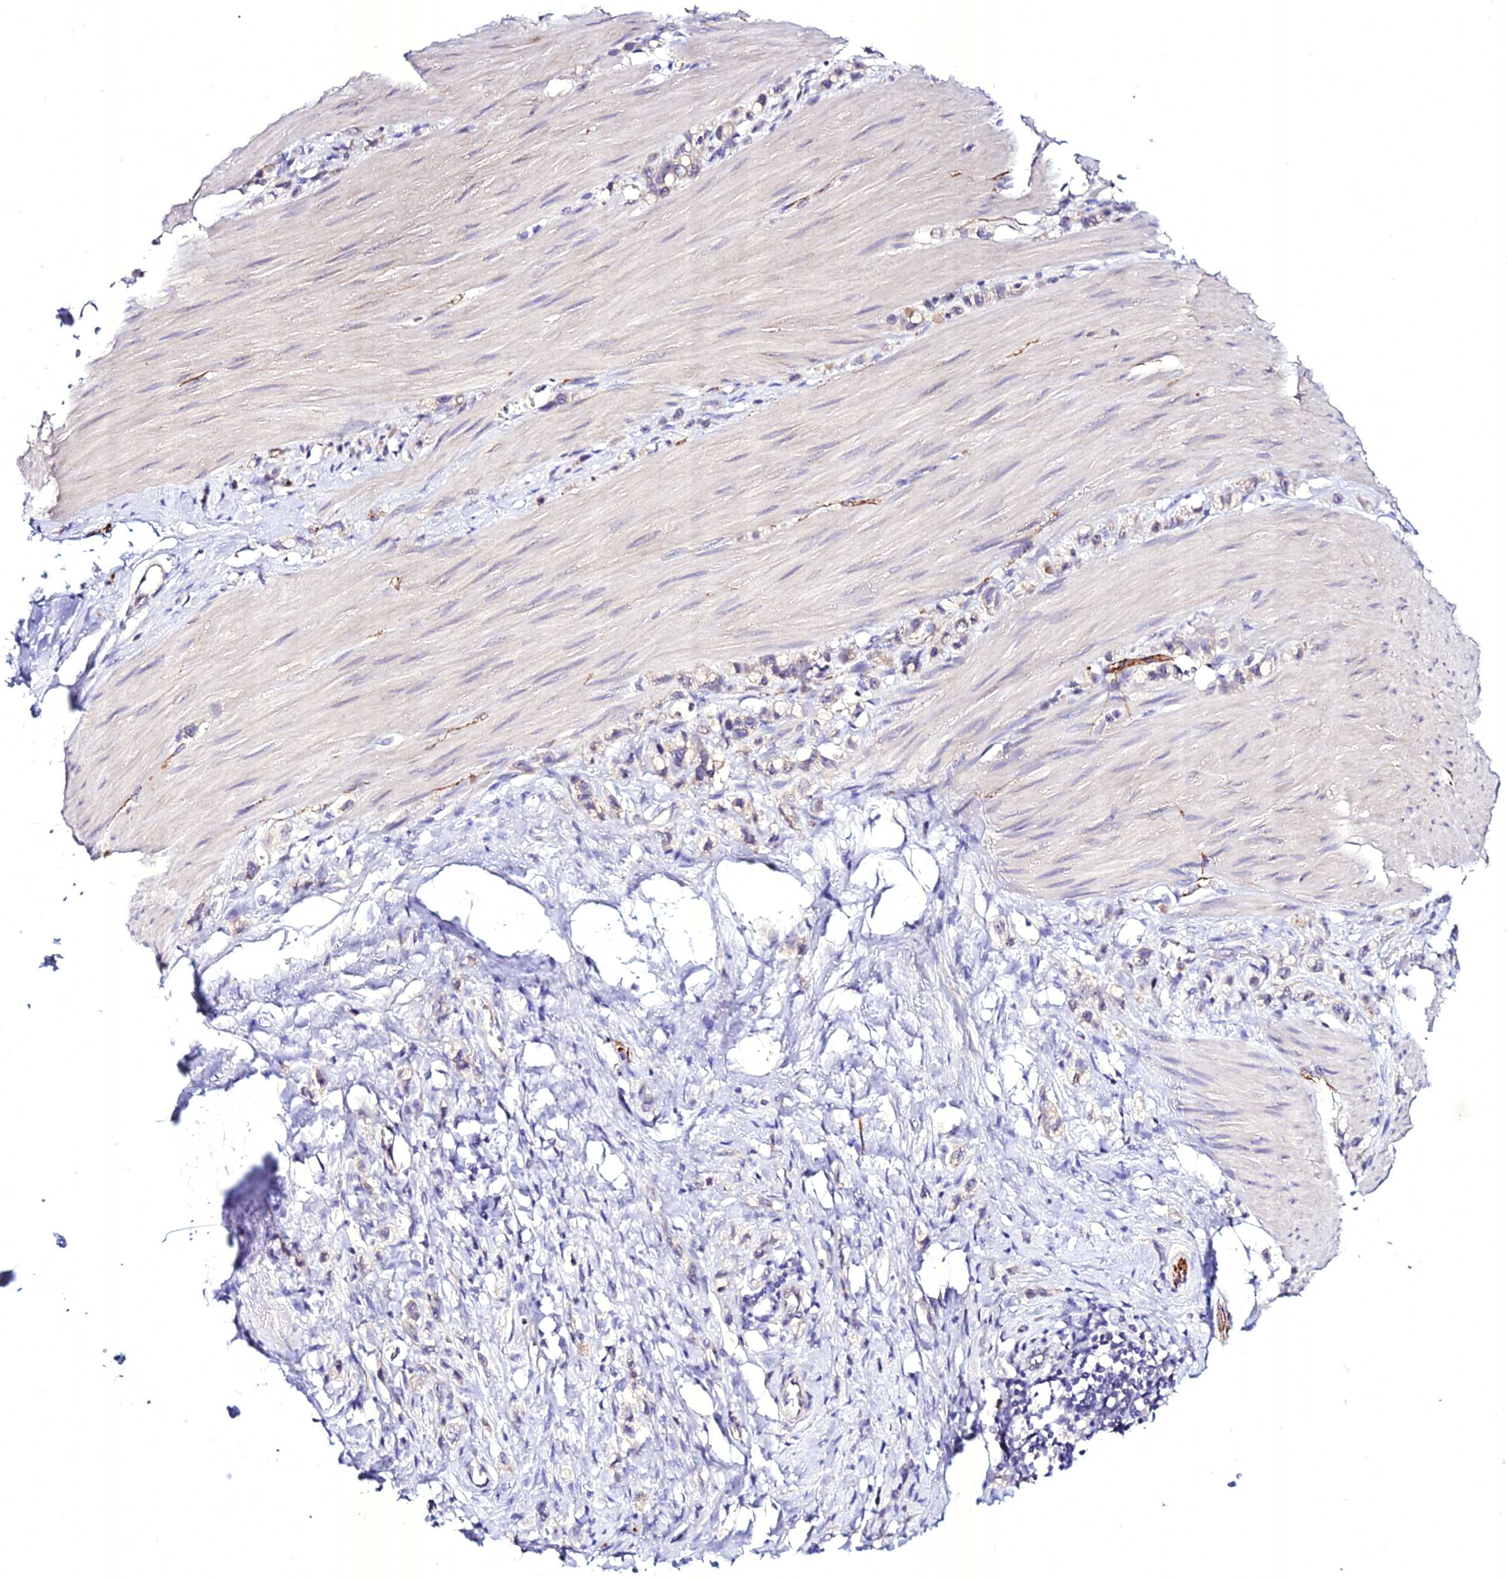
{"staining": {"intensity": "negative", "quantity": "none", "location": "none"}, "tissue": "stomach cancer", "cell_type": "Tumor cells", "image_type": "cancer", "snomed": [{"axis": "morphology", "description": "Adenocarcinoma, NOS"}, {"axis": "topography", "description": "Stomach"}], "caption": "Immunohistochemical staining of human stomach cancer displays no significant expression in tumor cells. (DAB immunohistochemistry (IHC) with hematoxylin counter stain).", "gene": "ATG16L2", "patient": {"sex": "female", "age": 65}}